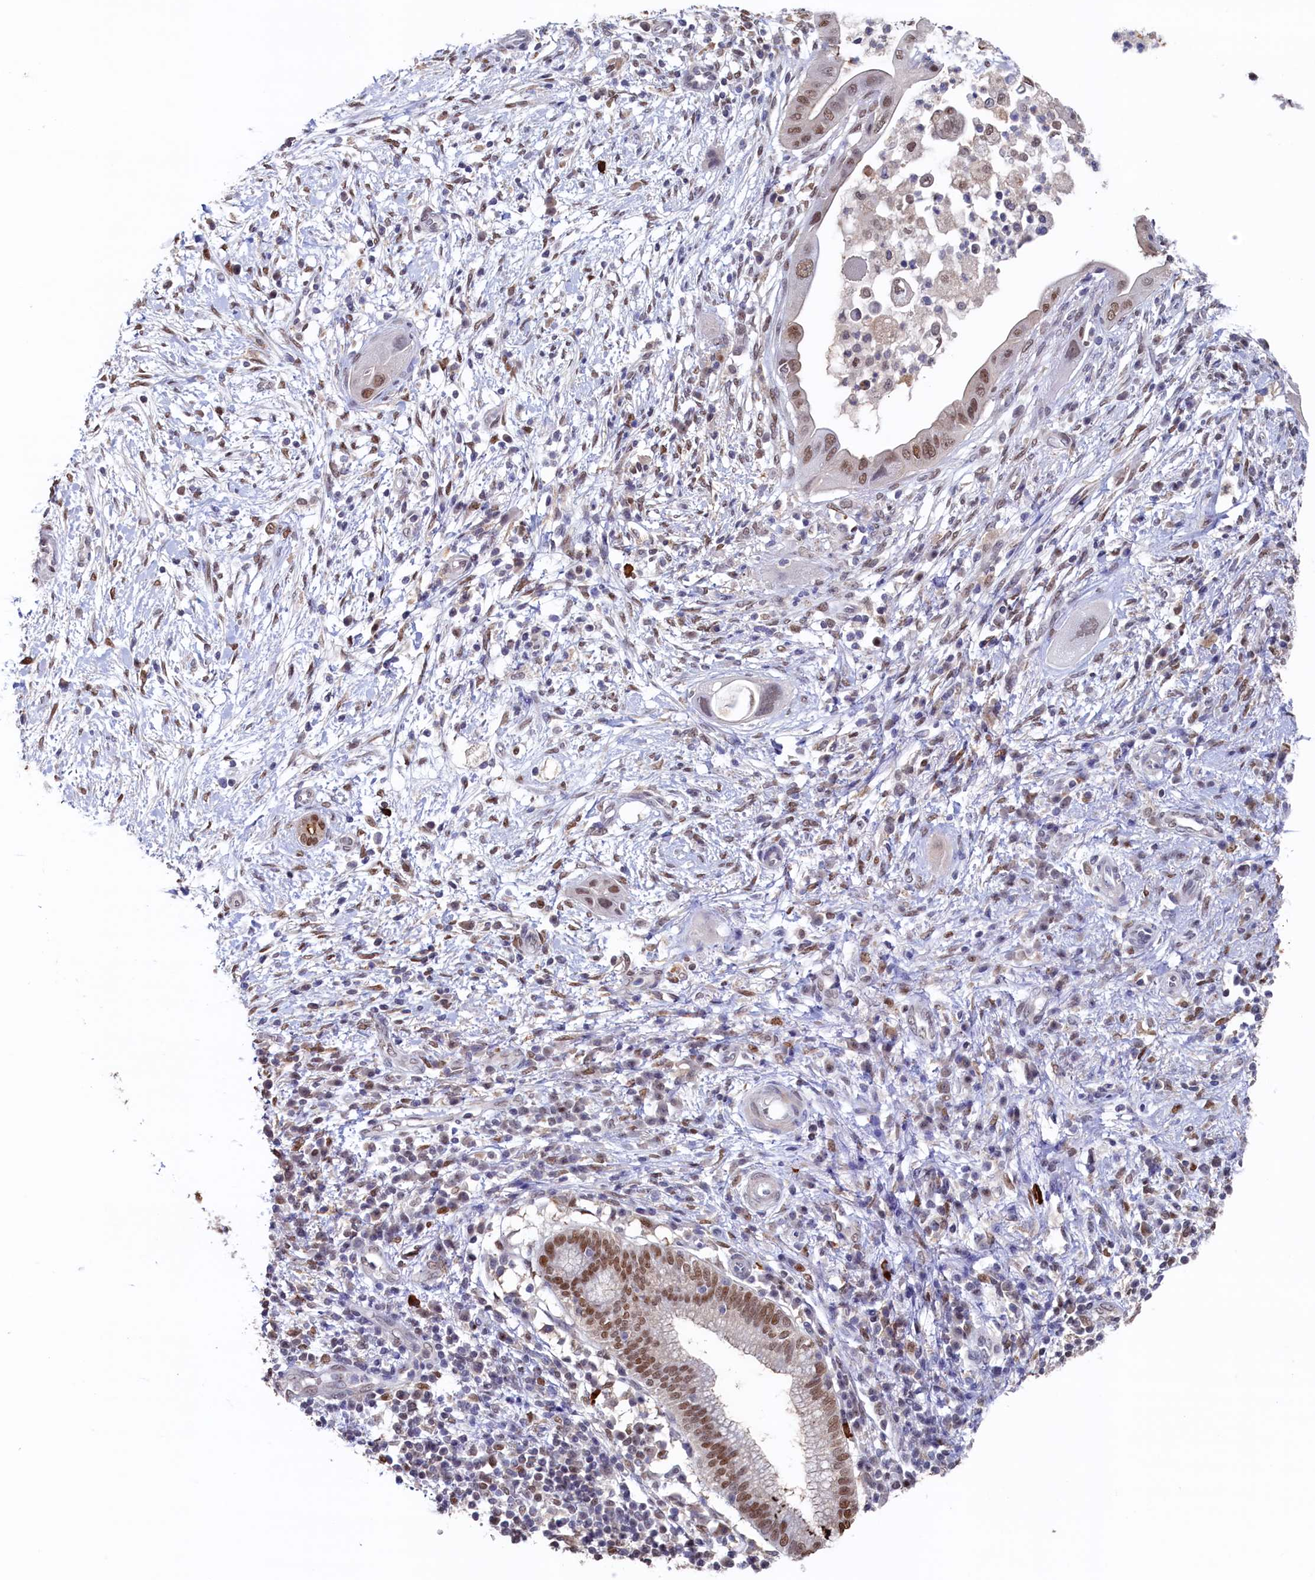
{"staining": {"intensity": "moderate", "quantity": ">75%", "location": "nuclear"}, "tissue": "pancreatic cancer", "cell_type": "Tumor cells", "image_type": "cancer", "snomed": [{"axis": "morphology", "description": "Adenocarcinoma, NOS"}, {"axis": "topography", "description": "Pancreas"}], "caption": "Immunohistochemical staining of human pancreatic adenocarcinoma reveals medium levels of moderate nuclear positivity in about >75% of tumor cells.", "gene": "AHCY", "patient": {"sex": "male", "age": 68}}